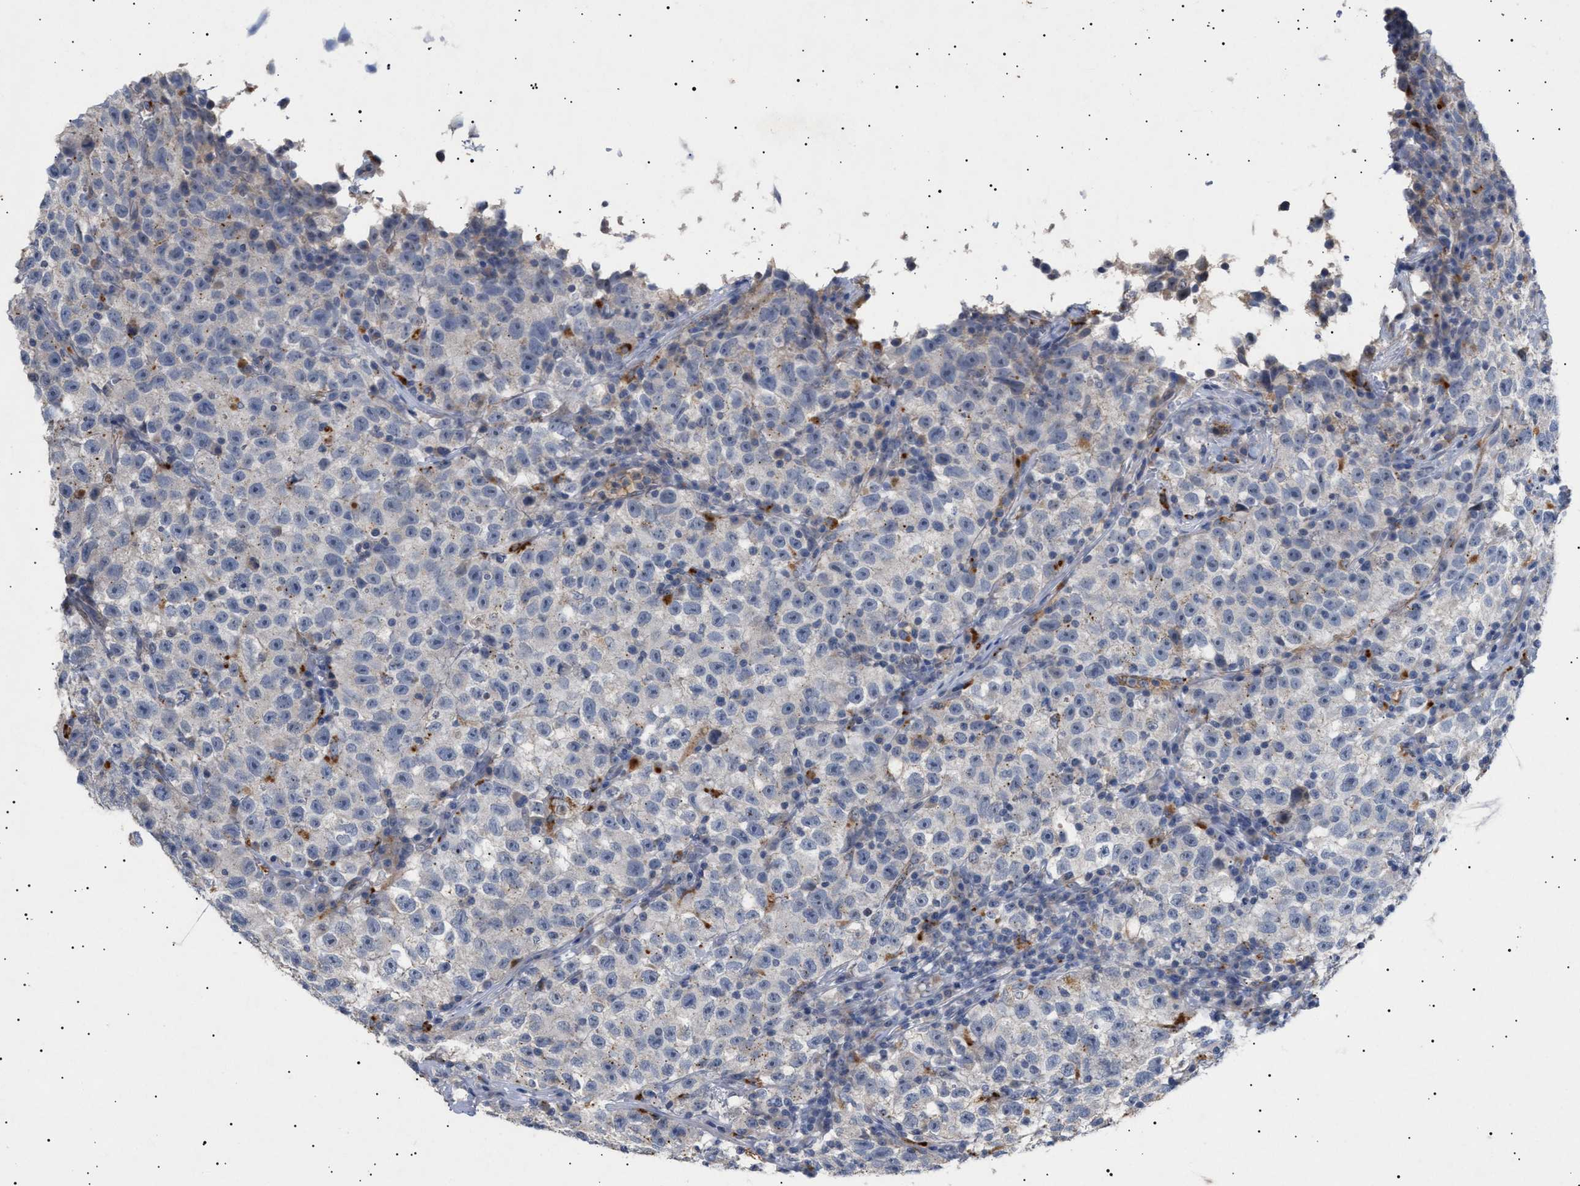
{"staining": {"intensity": "weak", "quantity": "<25%", "location": "cytoplasmic/membranous"}, "tissue": "testis cancer", "cell_type": "Tumor cells", "image_type": "cancer", "snomed": [{"axis": "morphology", "description": "Seminoma, NOS"}, {"axis": "topography", "description": "Testis"}], "caption": "Testis seminoma stained for a protein using immunohistochemistry reveals no expression tumor cells.", "gene": "SIRT5", "patient": {"sex": "male", "age": 22}}